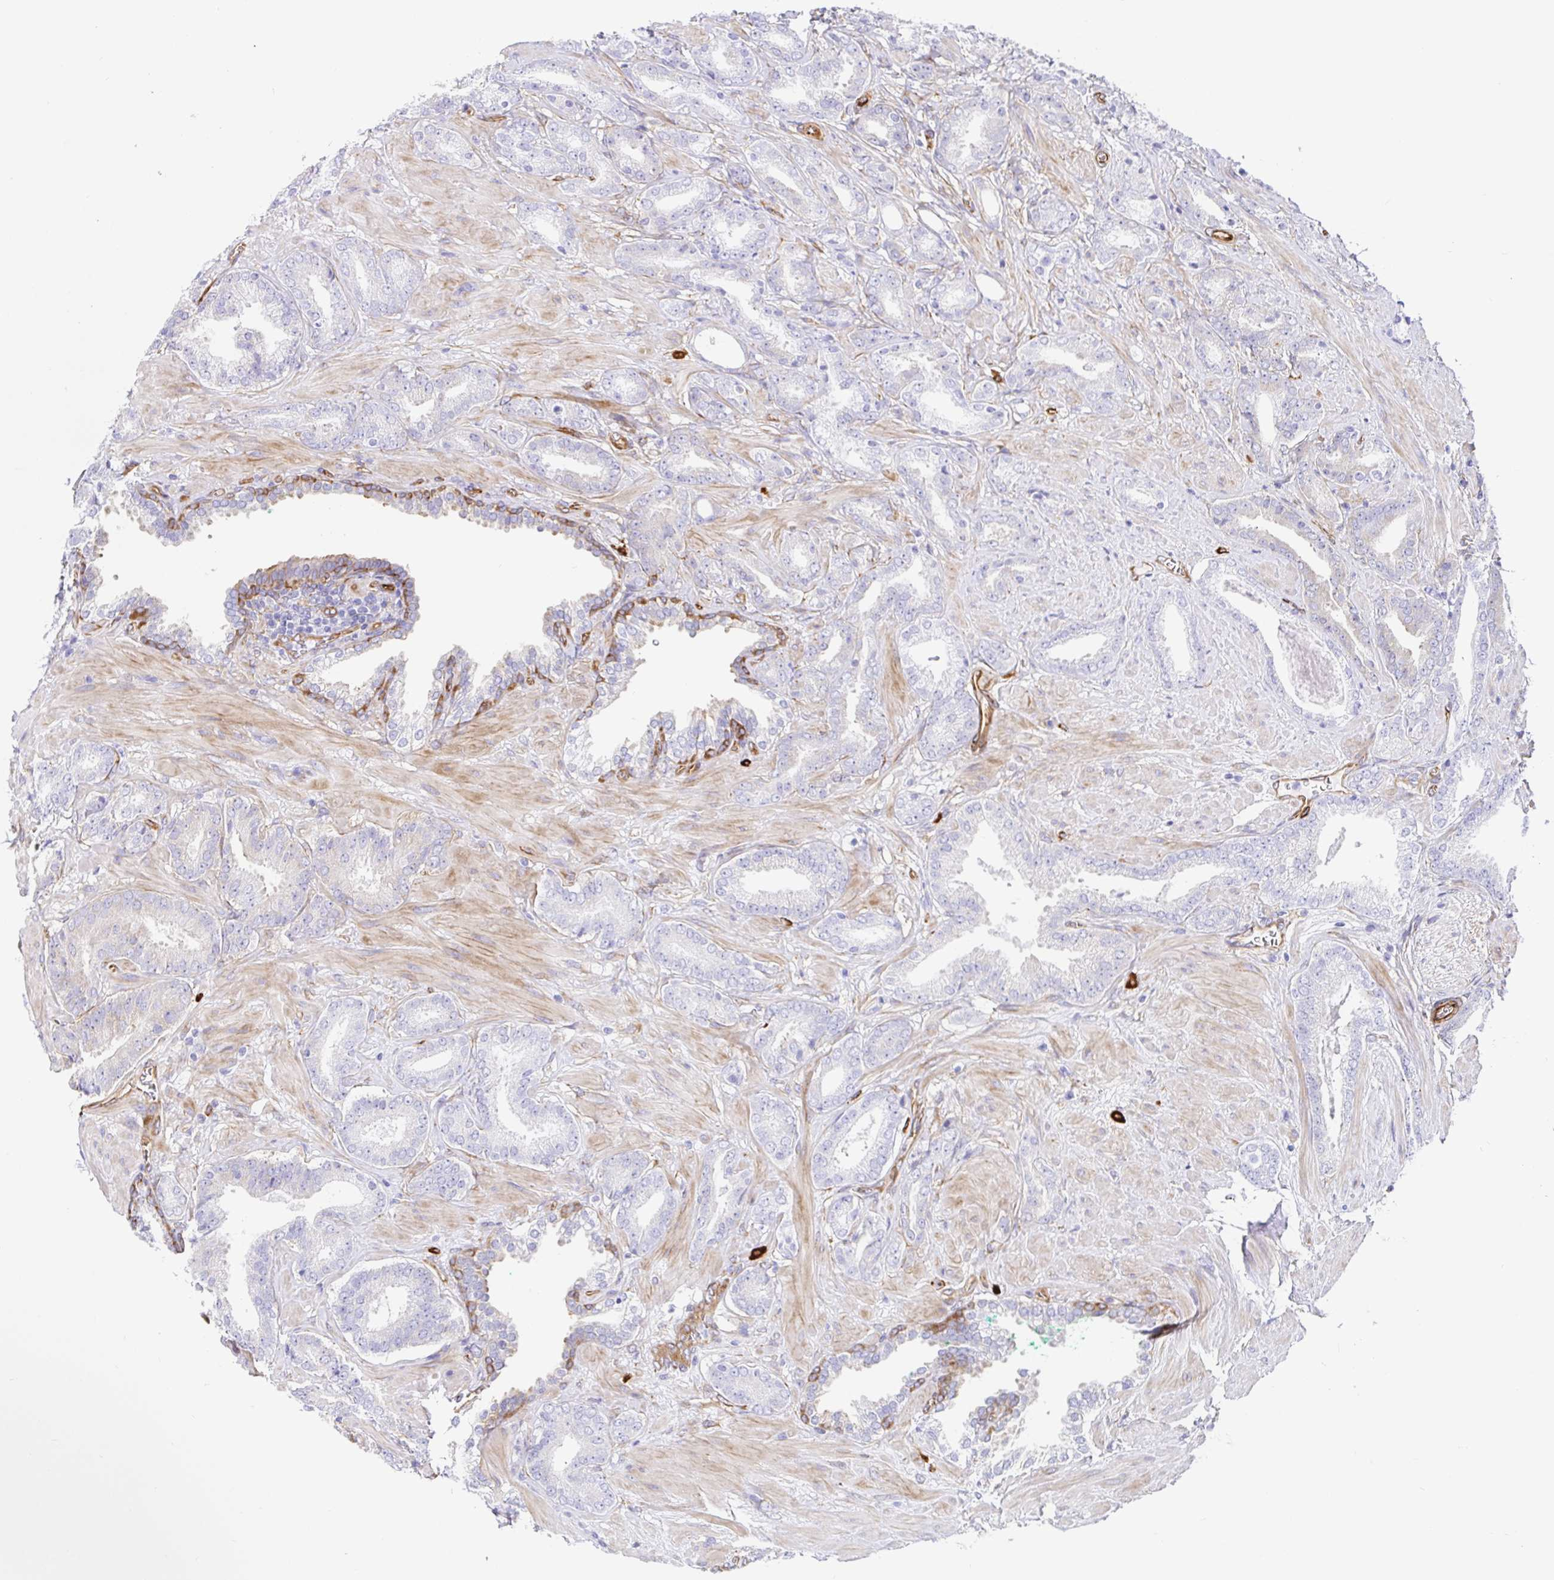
{"staining": {"intensity": "negative", "quantity": "none", "location": "none"}, "tissue": "prostate cancer", "cell_type": "Tumor cells", "image_type": "cancer", "snomed": [{"axis": "morphology", "description": "Adenocarcinoma, High grade"}, {"axis": "topography", "description": "Prostate"}], "caption": "Tumor cells show no significant protein expression in prostate high-grade adenocarcinoma.", "gene": "DOCK1", "patient": {"sex": "male", "age": 56}}